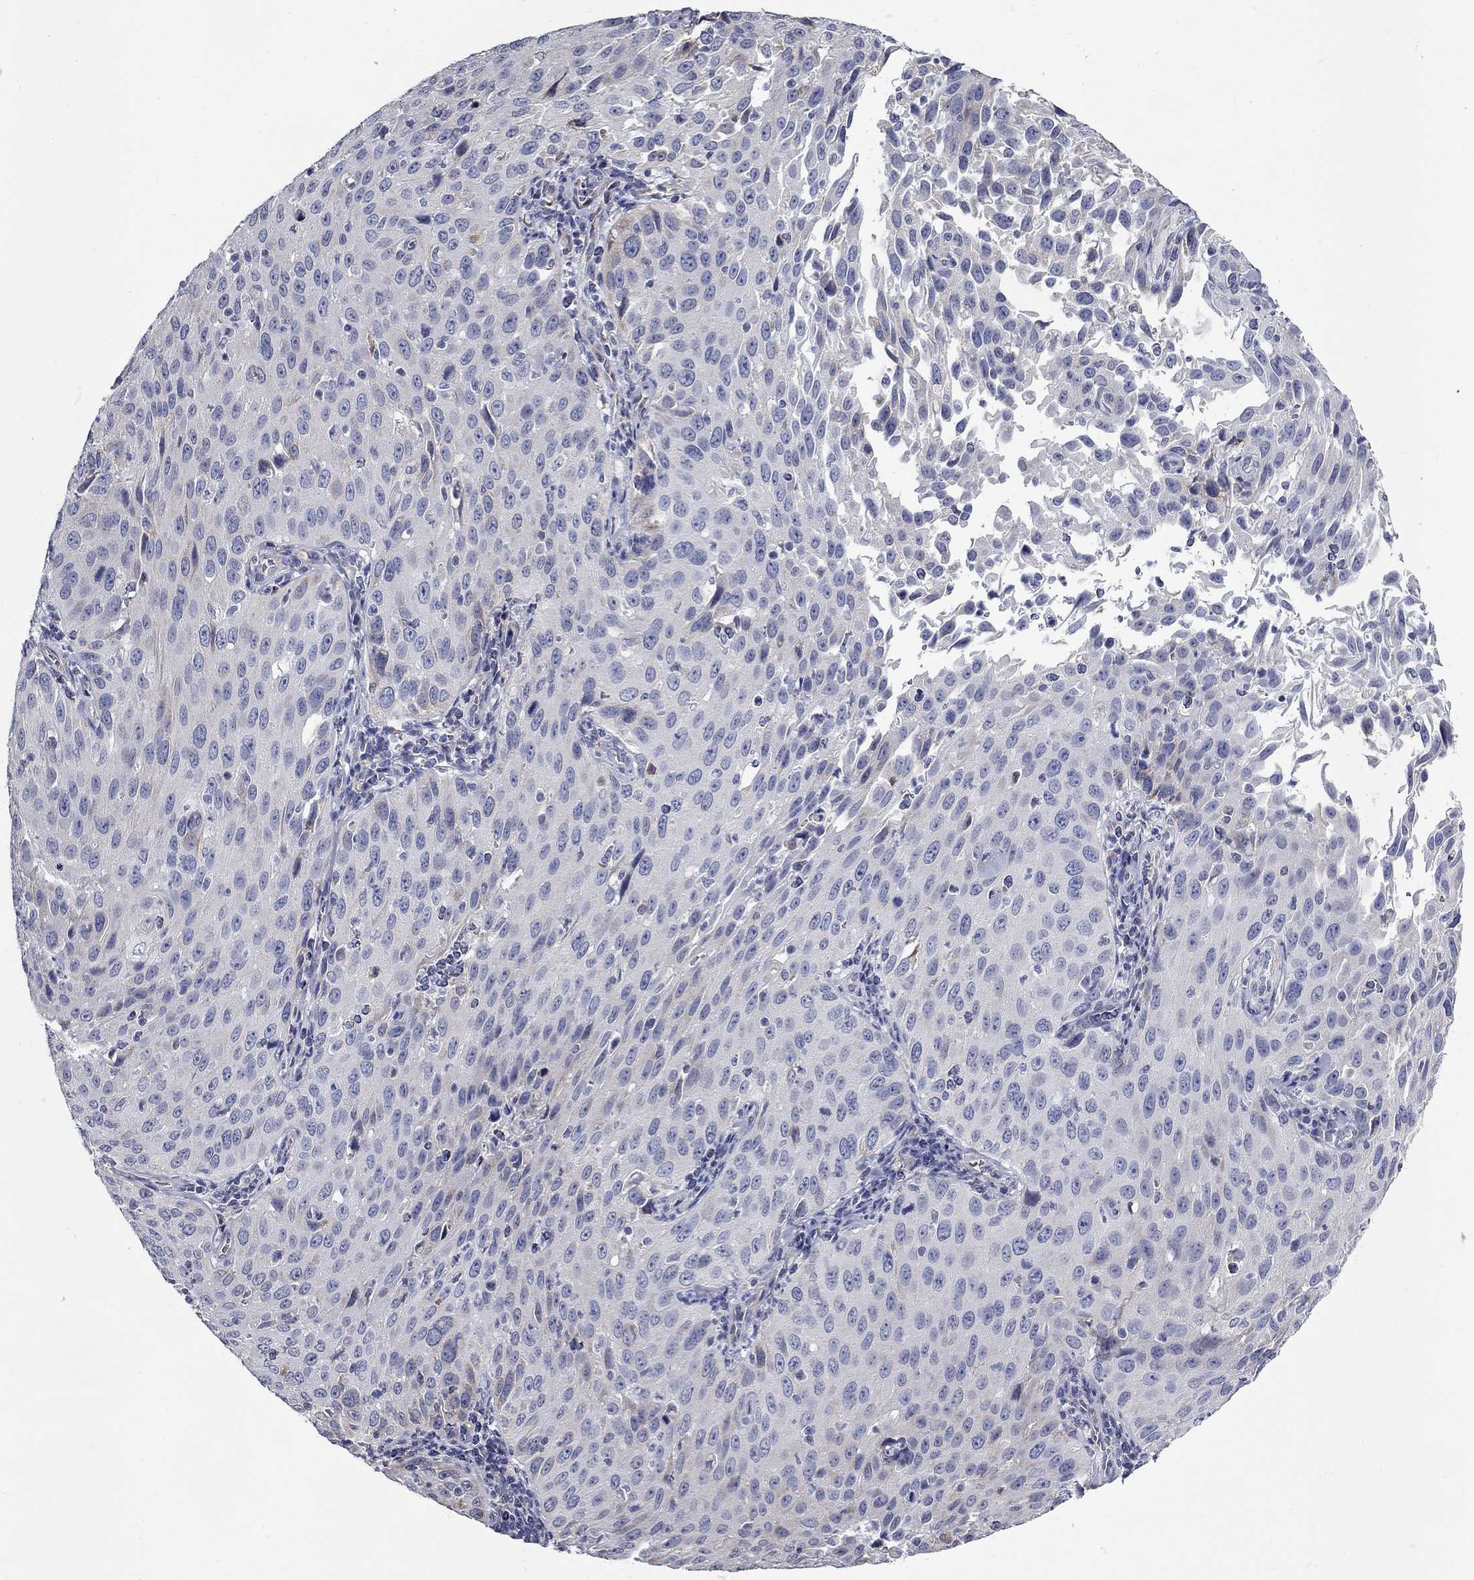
{"staining": {"intensity": "negative", "quantity": "none", "location": "none"}, "tissue": "cervical cancer", "cell_type": "Tumor cells", "image_type": "cancer", "snomed": [{"axis": "morphology", "description": "Squamous cell carcinoma, NOS"}, {"axis": "topography", "description": "Cervix"}], "caption": "Immunohistochemistry (IHC) image of neoplastic tissue: human squamous cell carcinoma (cervical) stained with DAB shows no significant protein staining in tumor cells.", "gene": "XAGE2", "patient": {"sex": "female", "age": 26}}